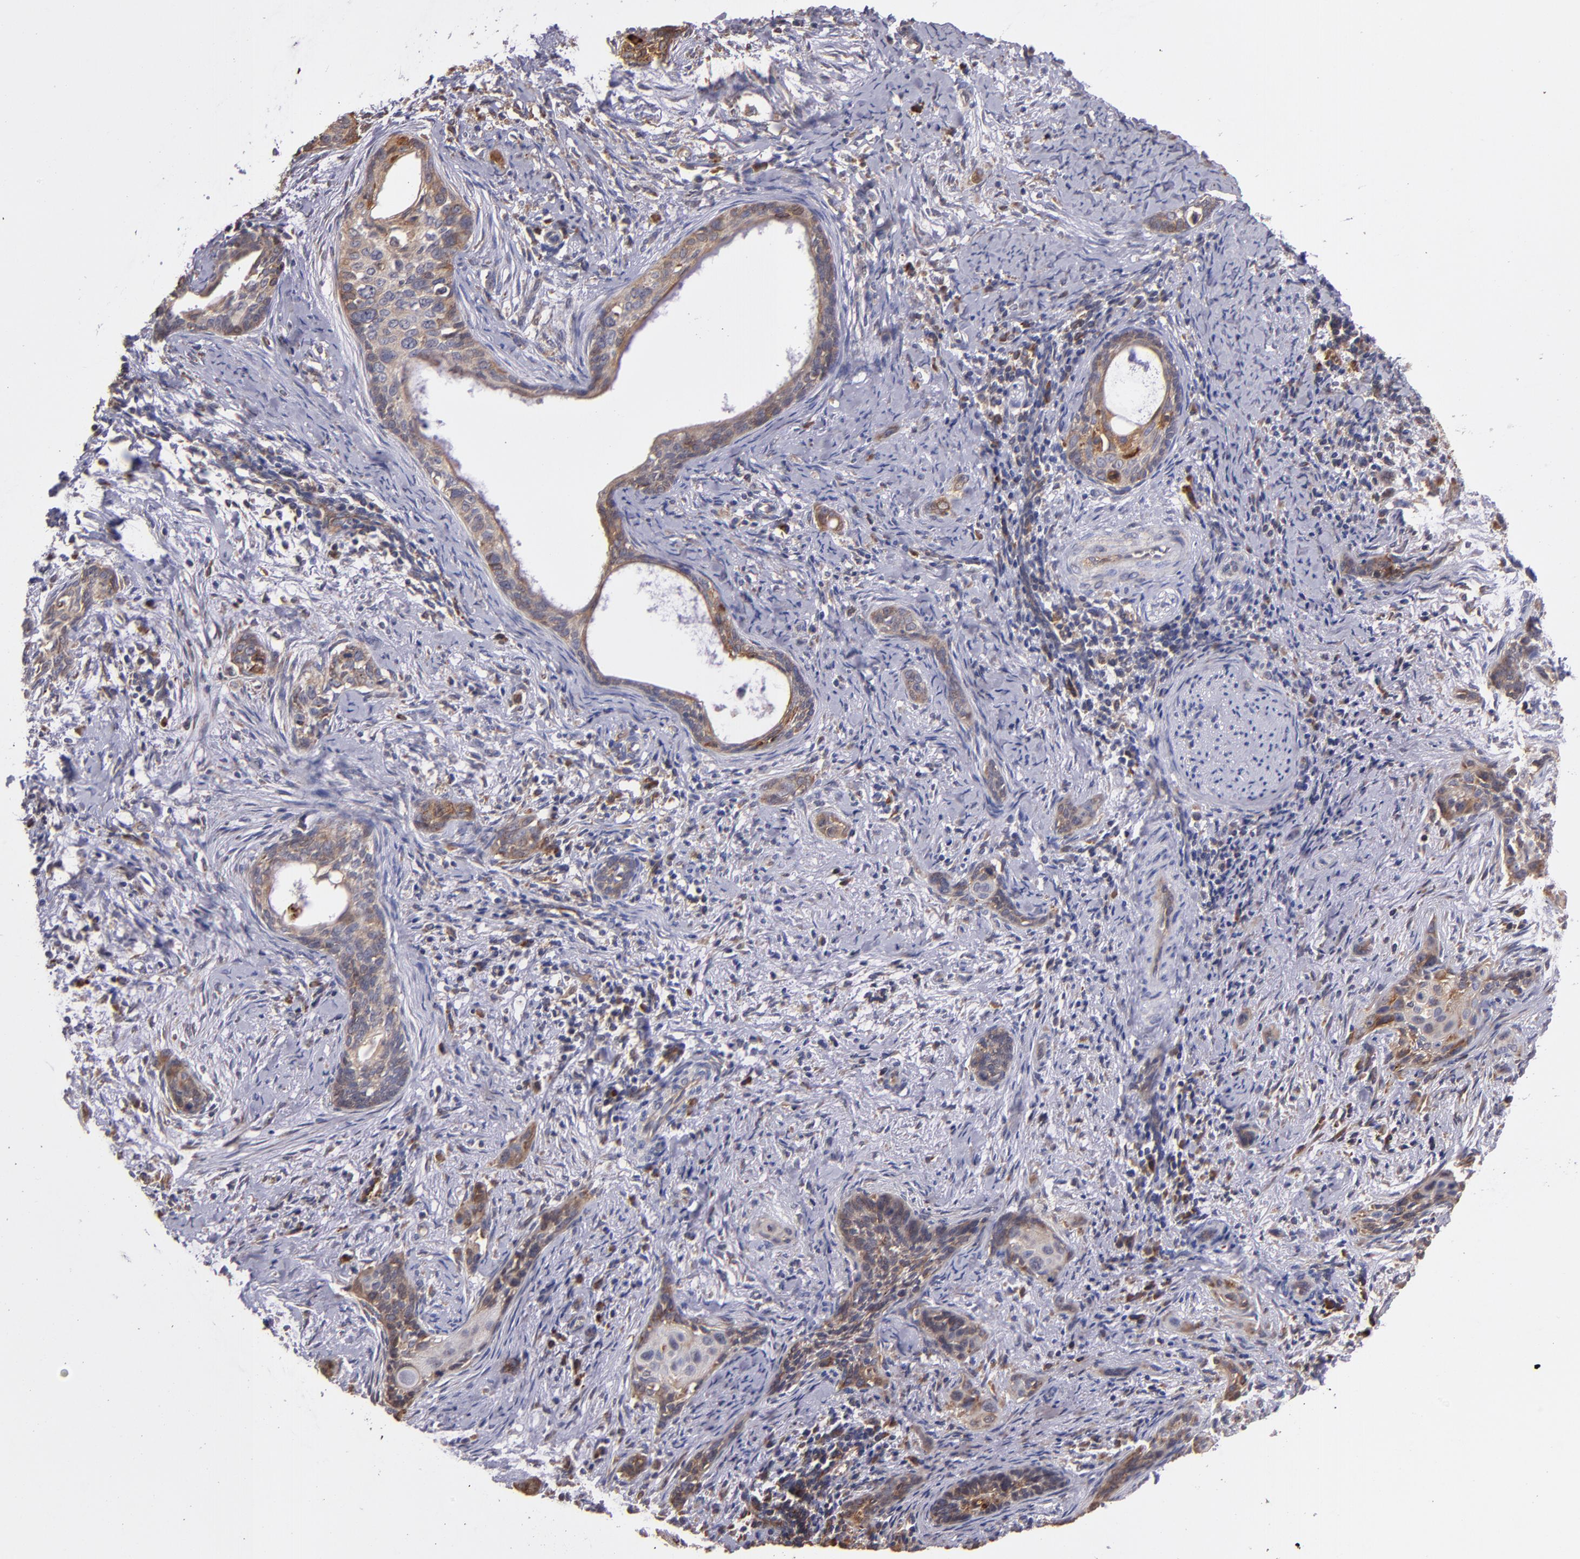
{"staining": {"intensity": "moderate", "quantity": "<25%", "location": "cytoplasmic/membranous"}, "tissue": "cervical cancer", "cell_type": "Tumor cells", "image_type": "cancer", "snomed": [{"axis": "morphology", "description": "Squamous cell carcinoma, NOS"}, {"axis": "topography", "description": "Cervix"}], "caption": "Cervical cancer tissue exhibits moderate cytoplasmic/membranous positivity in about <25% of tumor cells (DAB = brown stain, brightfield microscopy at high magnification).", "gene": "IFIH1", "patient": {"sex": "female", "age": 33}}